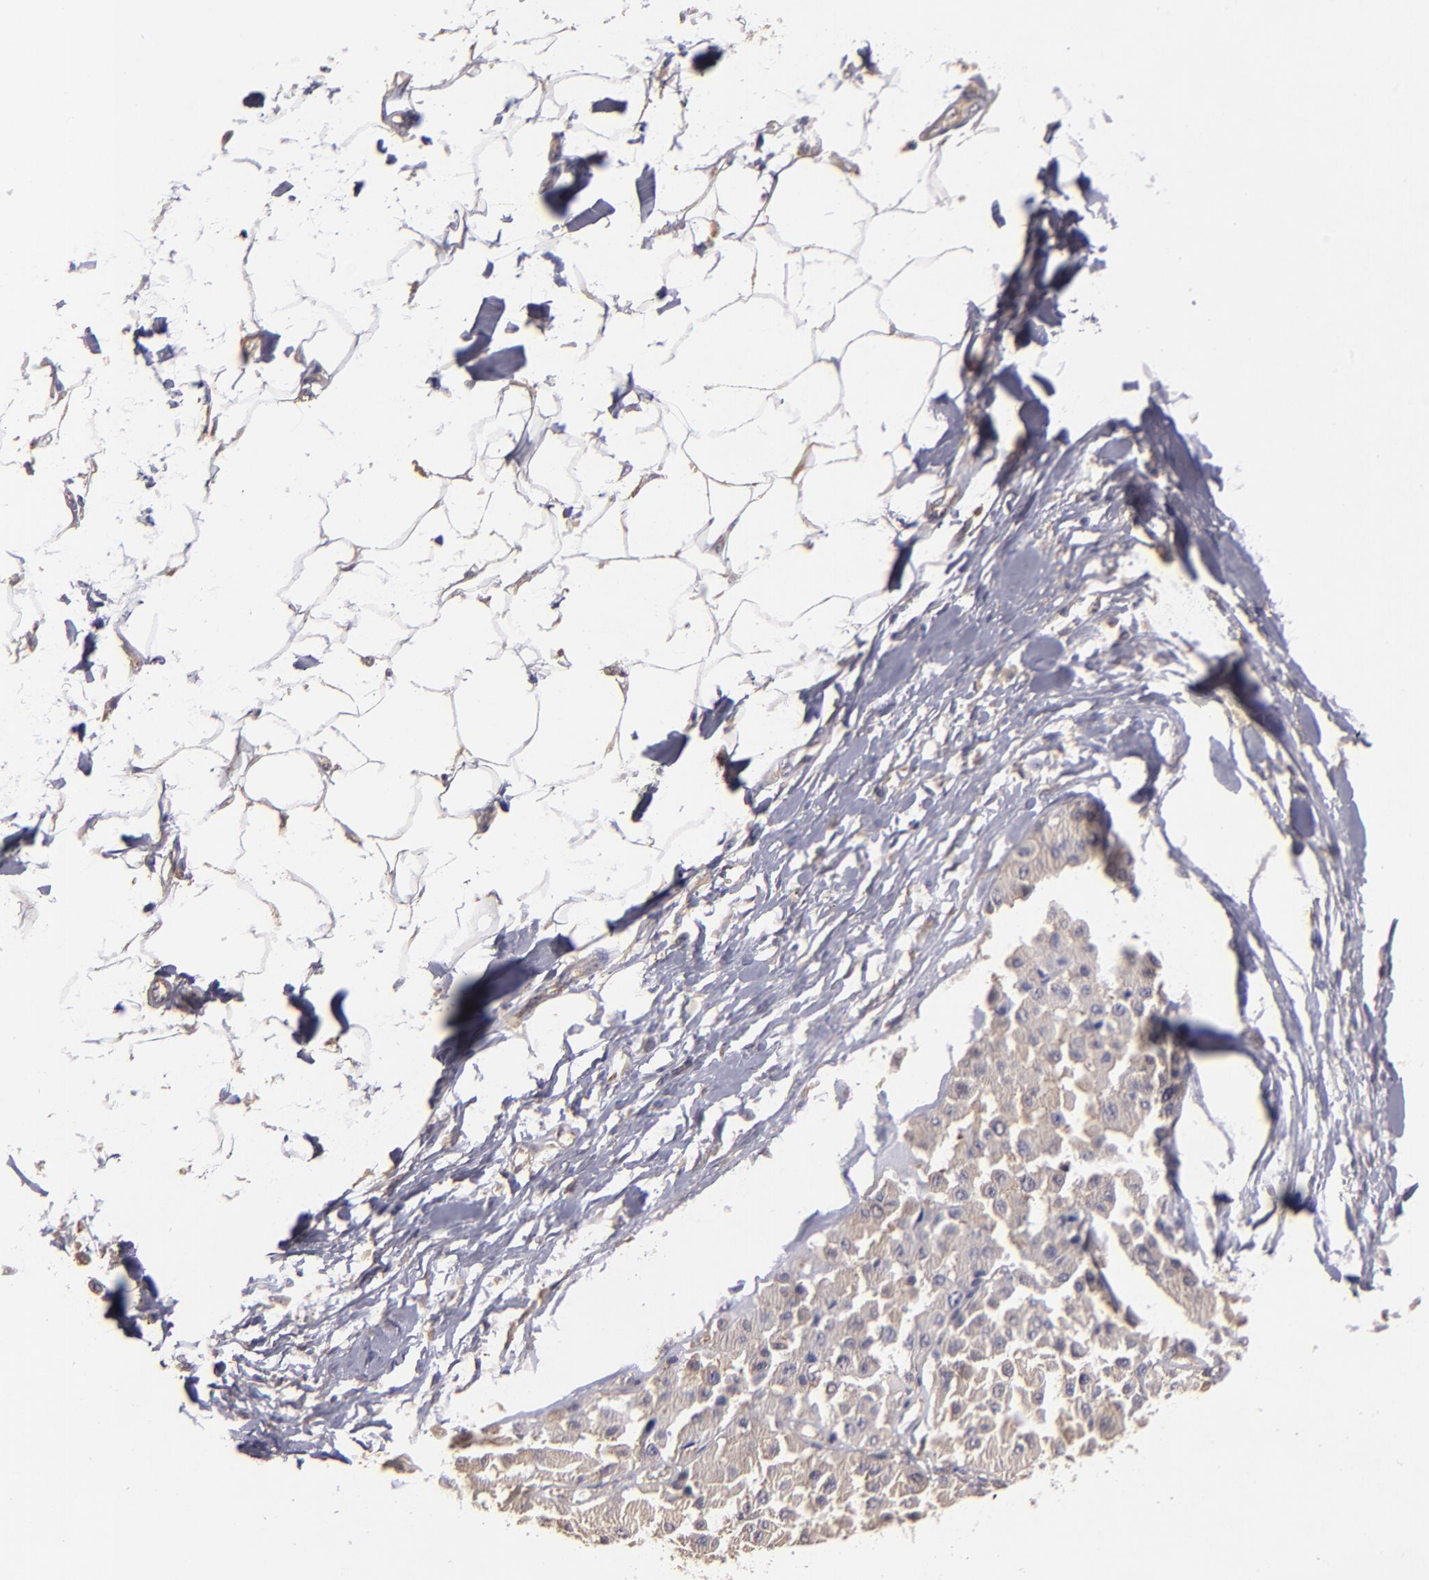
{"staining": {"intensity": "weak", "quantity": "25%-75%", "location": "cytoplasmic/membranous"}, "tissue": "melanoma", "cell_type": "Tumor cells", "image_type": "cancer", "snomed": [{"axis": "morphology", "description": "Malignant melanoma, Metastatic site"}, {"axis": "topography", "description": "Soft tissue"}], "caption": "Human malignant melanoma (metastatic site) stained with a brown dye shows weak cytoplasmic/membranous positive expression in about 25%-75% of tumor cells.", "gene": "CARS1", "patient": {"sex": "male", "age": 41}}